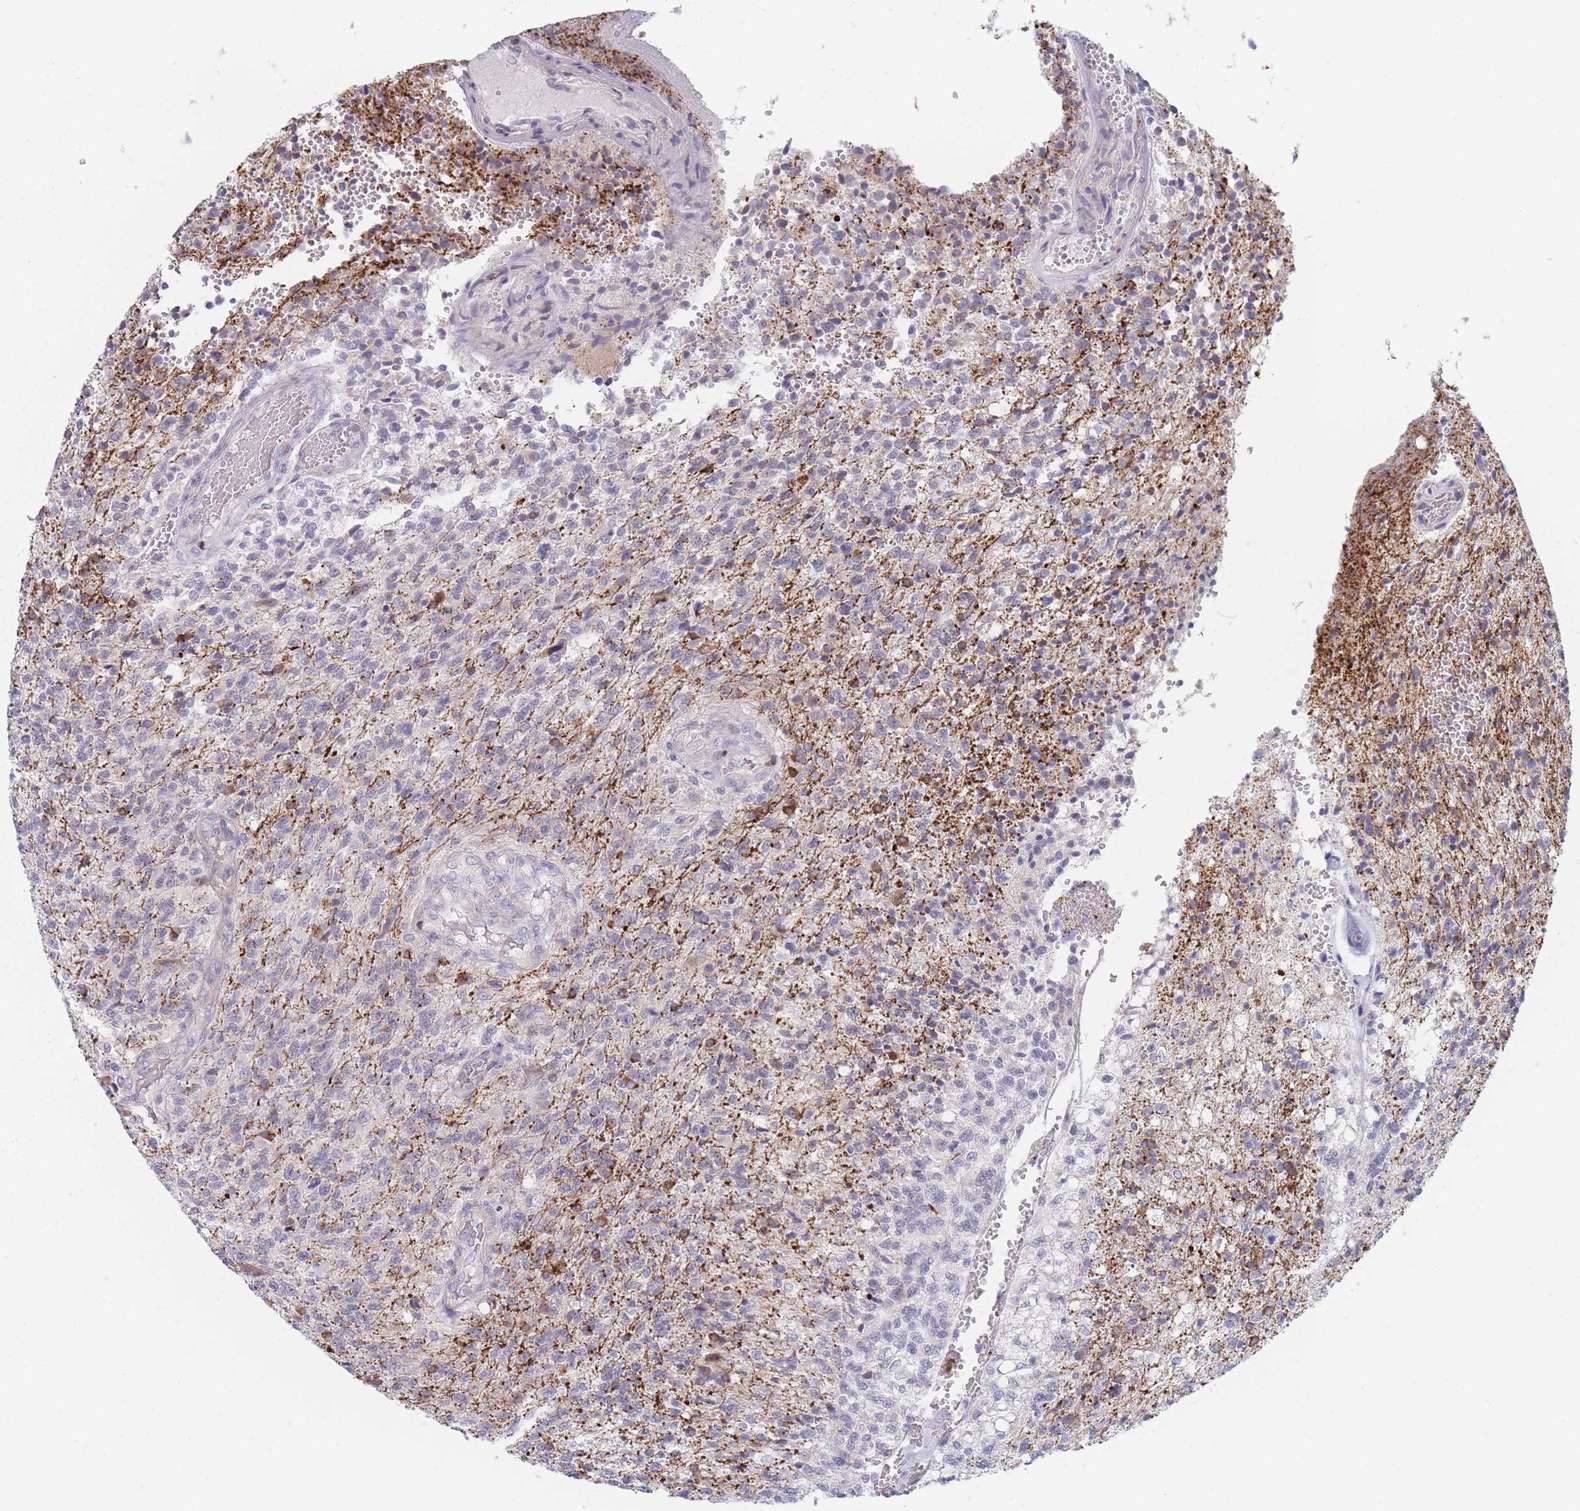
{"staining": {"intensity": "negative", "quantity": "none", "location": "none"}, "tissue": "glioma", "cell_type": "Tumor cells", "image_type": "cancer", "snomed": [{"axis": "morphology", "description": "Glioma, malignant, High grade"}, {"axis": "topography", "description": "Brain"}], "caption": "High power microscopy image of an immunohistochemistry (IHC) histopathology image of glioma, revealing no significant positivity in tumor cells. (DAB immunohistochemistry, high magnification).", "gene": "SPATS1", "patient": {"sex": "male", "age": 56}}